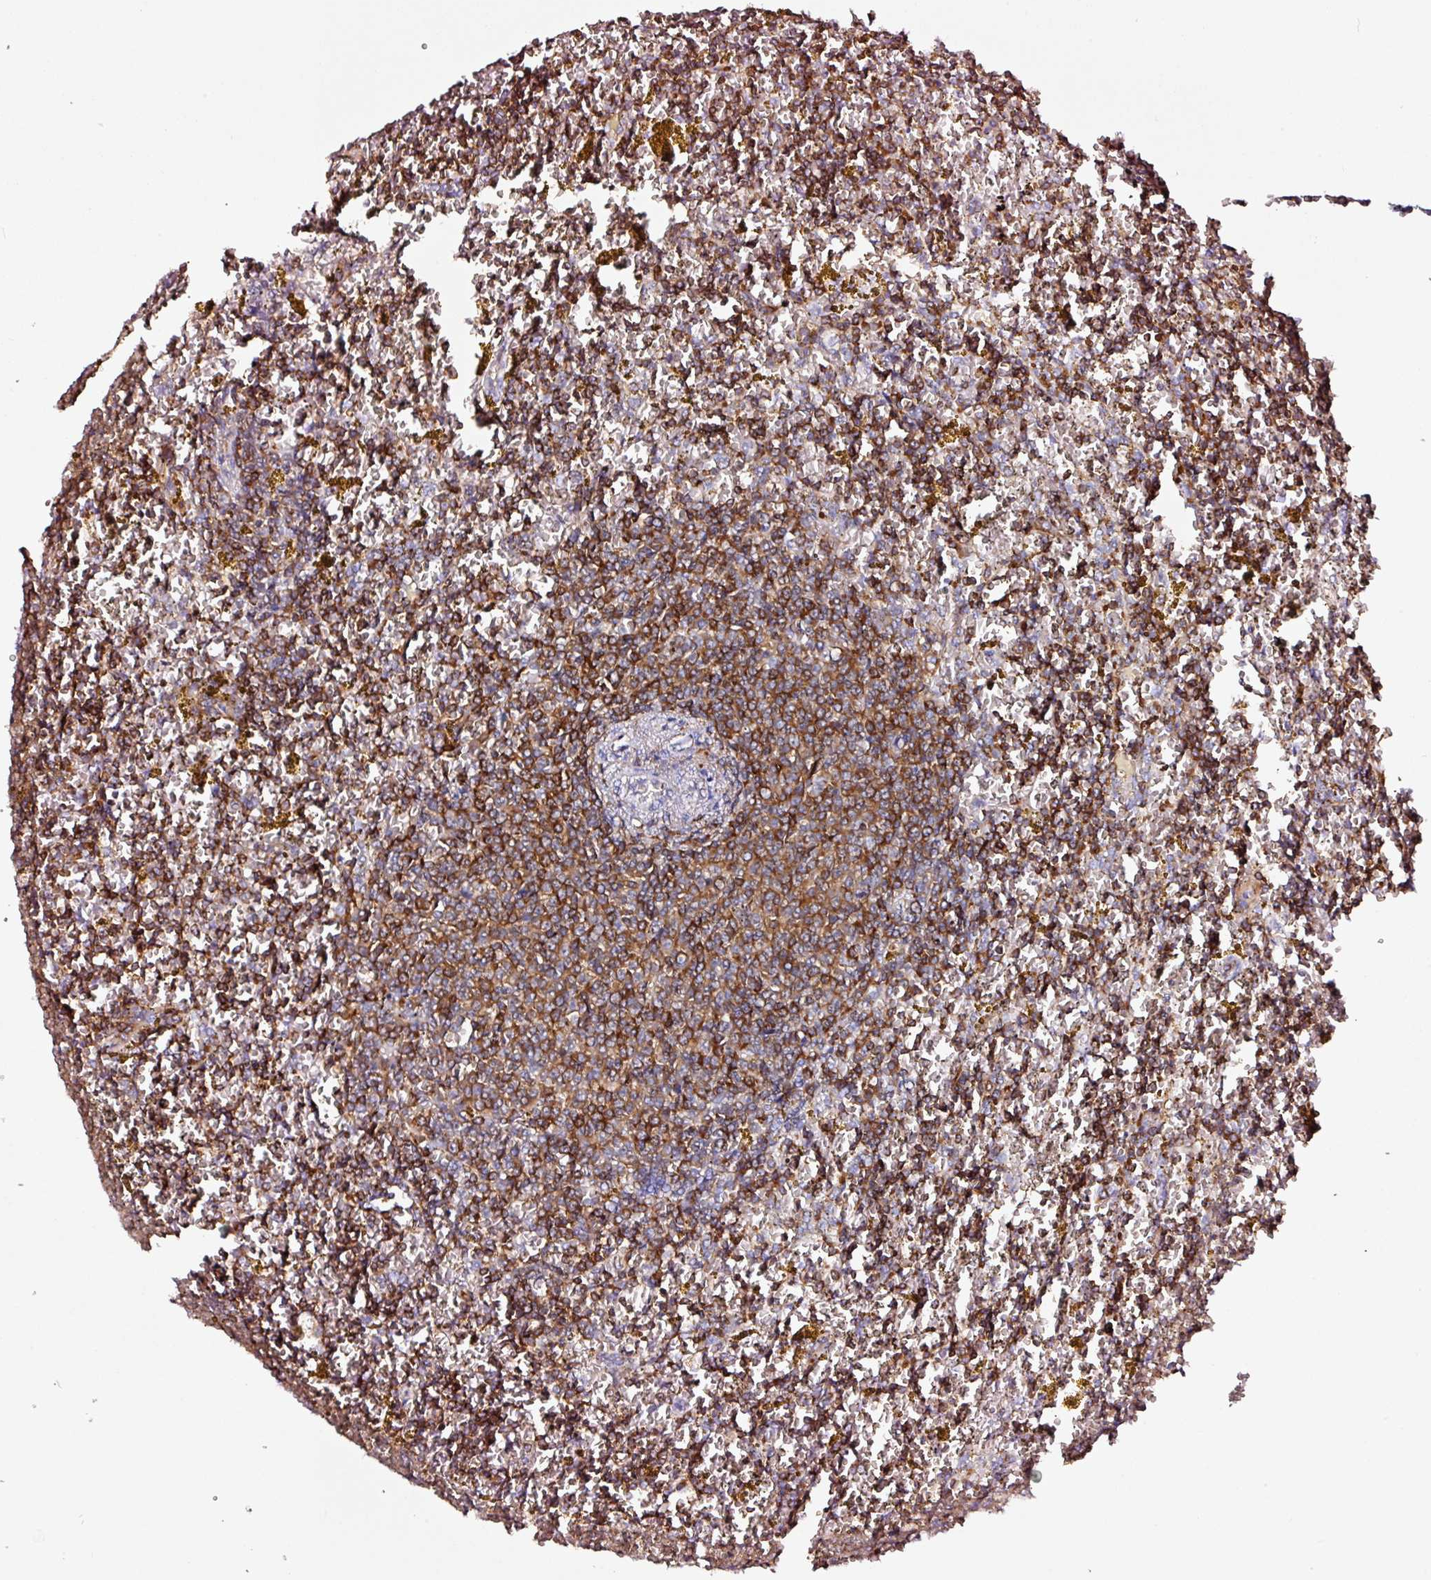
{"staining": {"intensity": "moderate", "quantity": ">75%", "location": "cytoplasmic/membranous"}, "tissue": "lymphoma", "cell_type": "Tumor cells", "image_type": "cancer", "snomed": [{"axis": "morphology", "description": "Malignant lymphoma, non-Hodgkin's type, Low grade"}, {"axis": "topography", "description": "Spleen"}, {"axis": "topography", "description": "Lymph node"}], "caption": "Tumor cells display medium levels of moderate cytoplasmic/membranous expression in approximately >75% of cells in human malignant lymphoma, non-Hodgkin's type (low-grade). Immunohistochemistry (ihc) stains the protein in brown and the nuclei are stained blue.", "gene": "ADD3", "patient": {"sex": "female", "age": 66}}